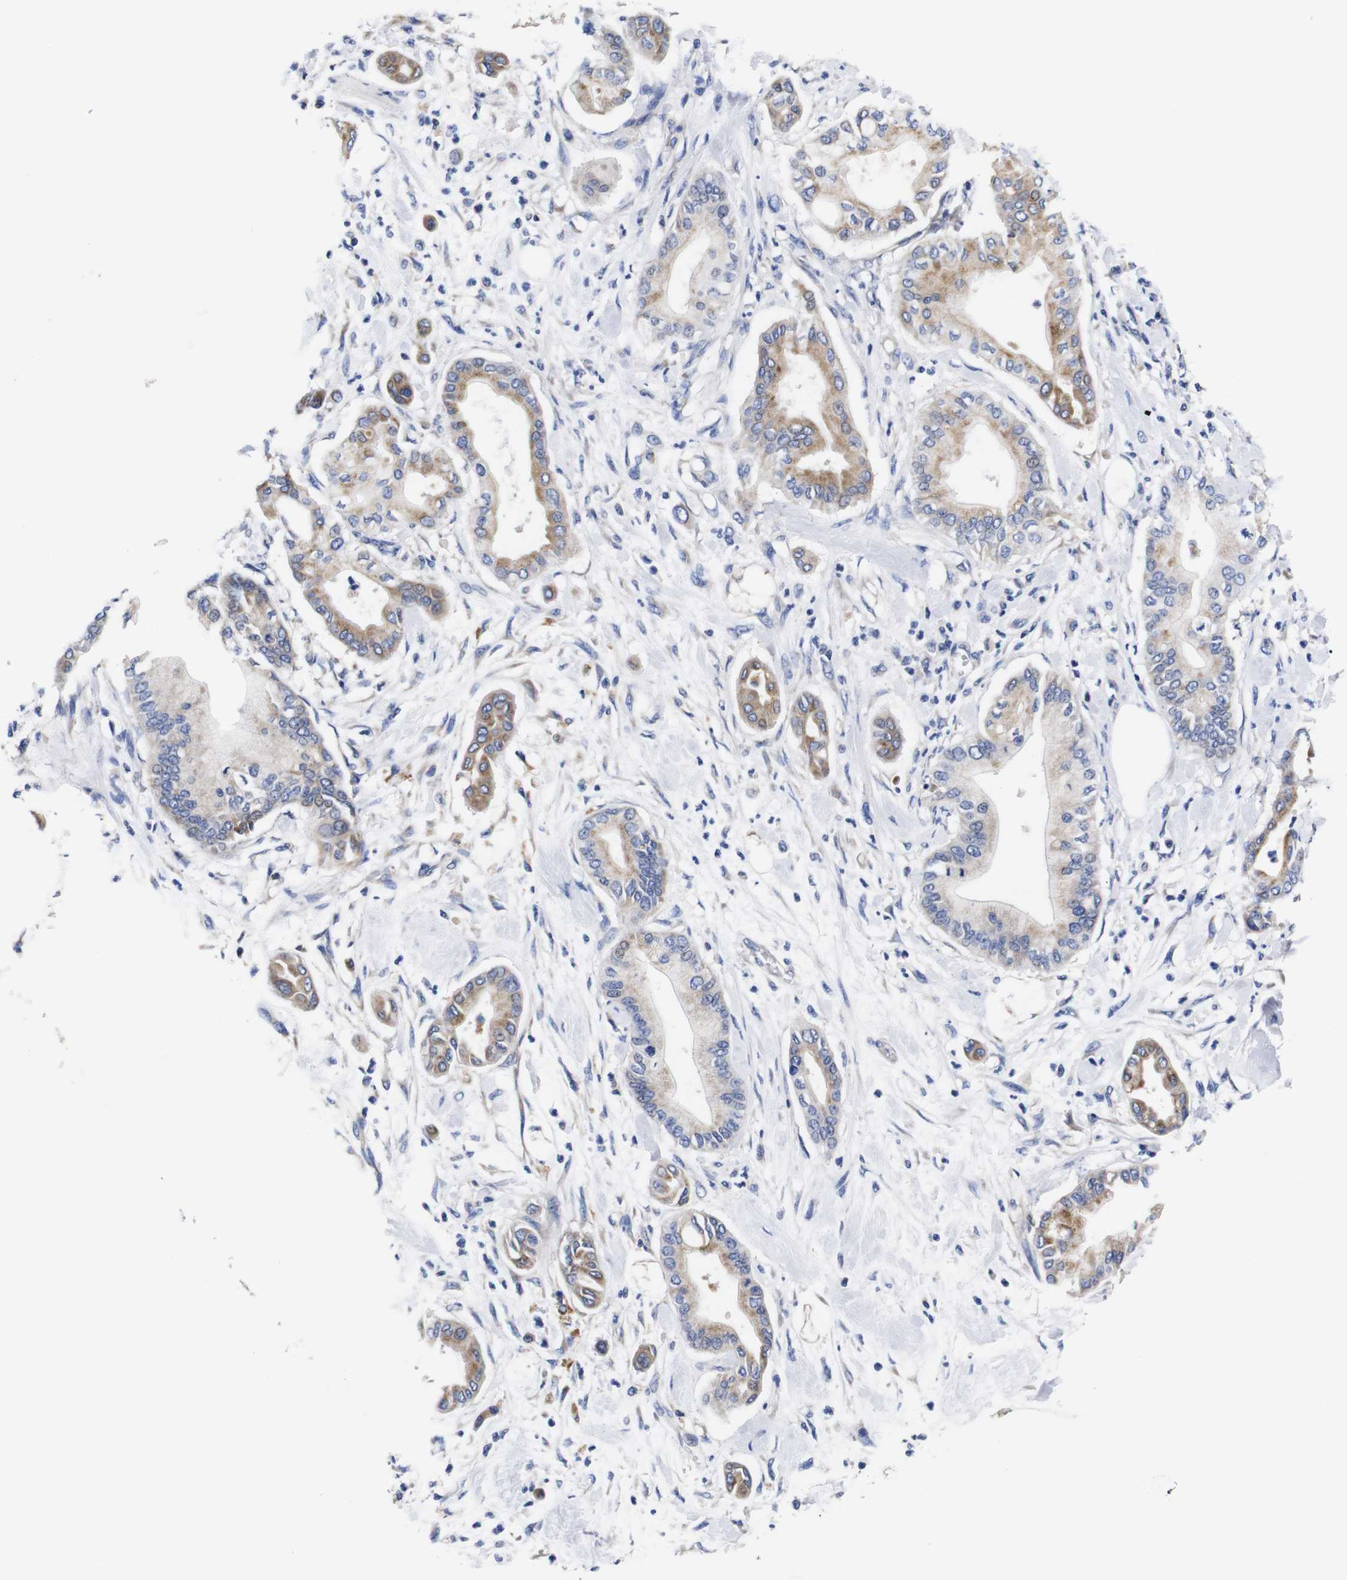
{"staining": {"intensity": "moderate", "quantity": "25%-75%", "location": "cytoplasmic/membranous"}, "tissue": "pancreatic cancer", "cell_type": "Tumor cells", "image_type": "cancer", "snomed": [{"axis": "morphology", "description": "Adenocarcinoma, NOS"}, {"axis": "morphology", "description": "Adenocarcinoma, metastatic, NOS"}, {"axis": "topography", "description": "Lymph node"}, {"axis": "topography", "description": "Pancreas"}, {"axis": "topography", "description": "Duodenum"}], "caption": "Immunohistochemical staining of human pancreatic adenocarcinoma exhibits moderate cytoplasmic/membranous protein staining in approximately 25%-75% of tumor cells.", "gene": "OPN3", "patient": {"sex": "female", "age": 64}}